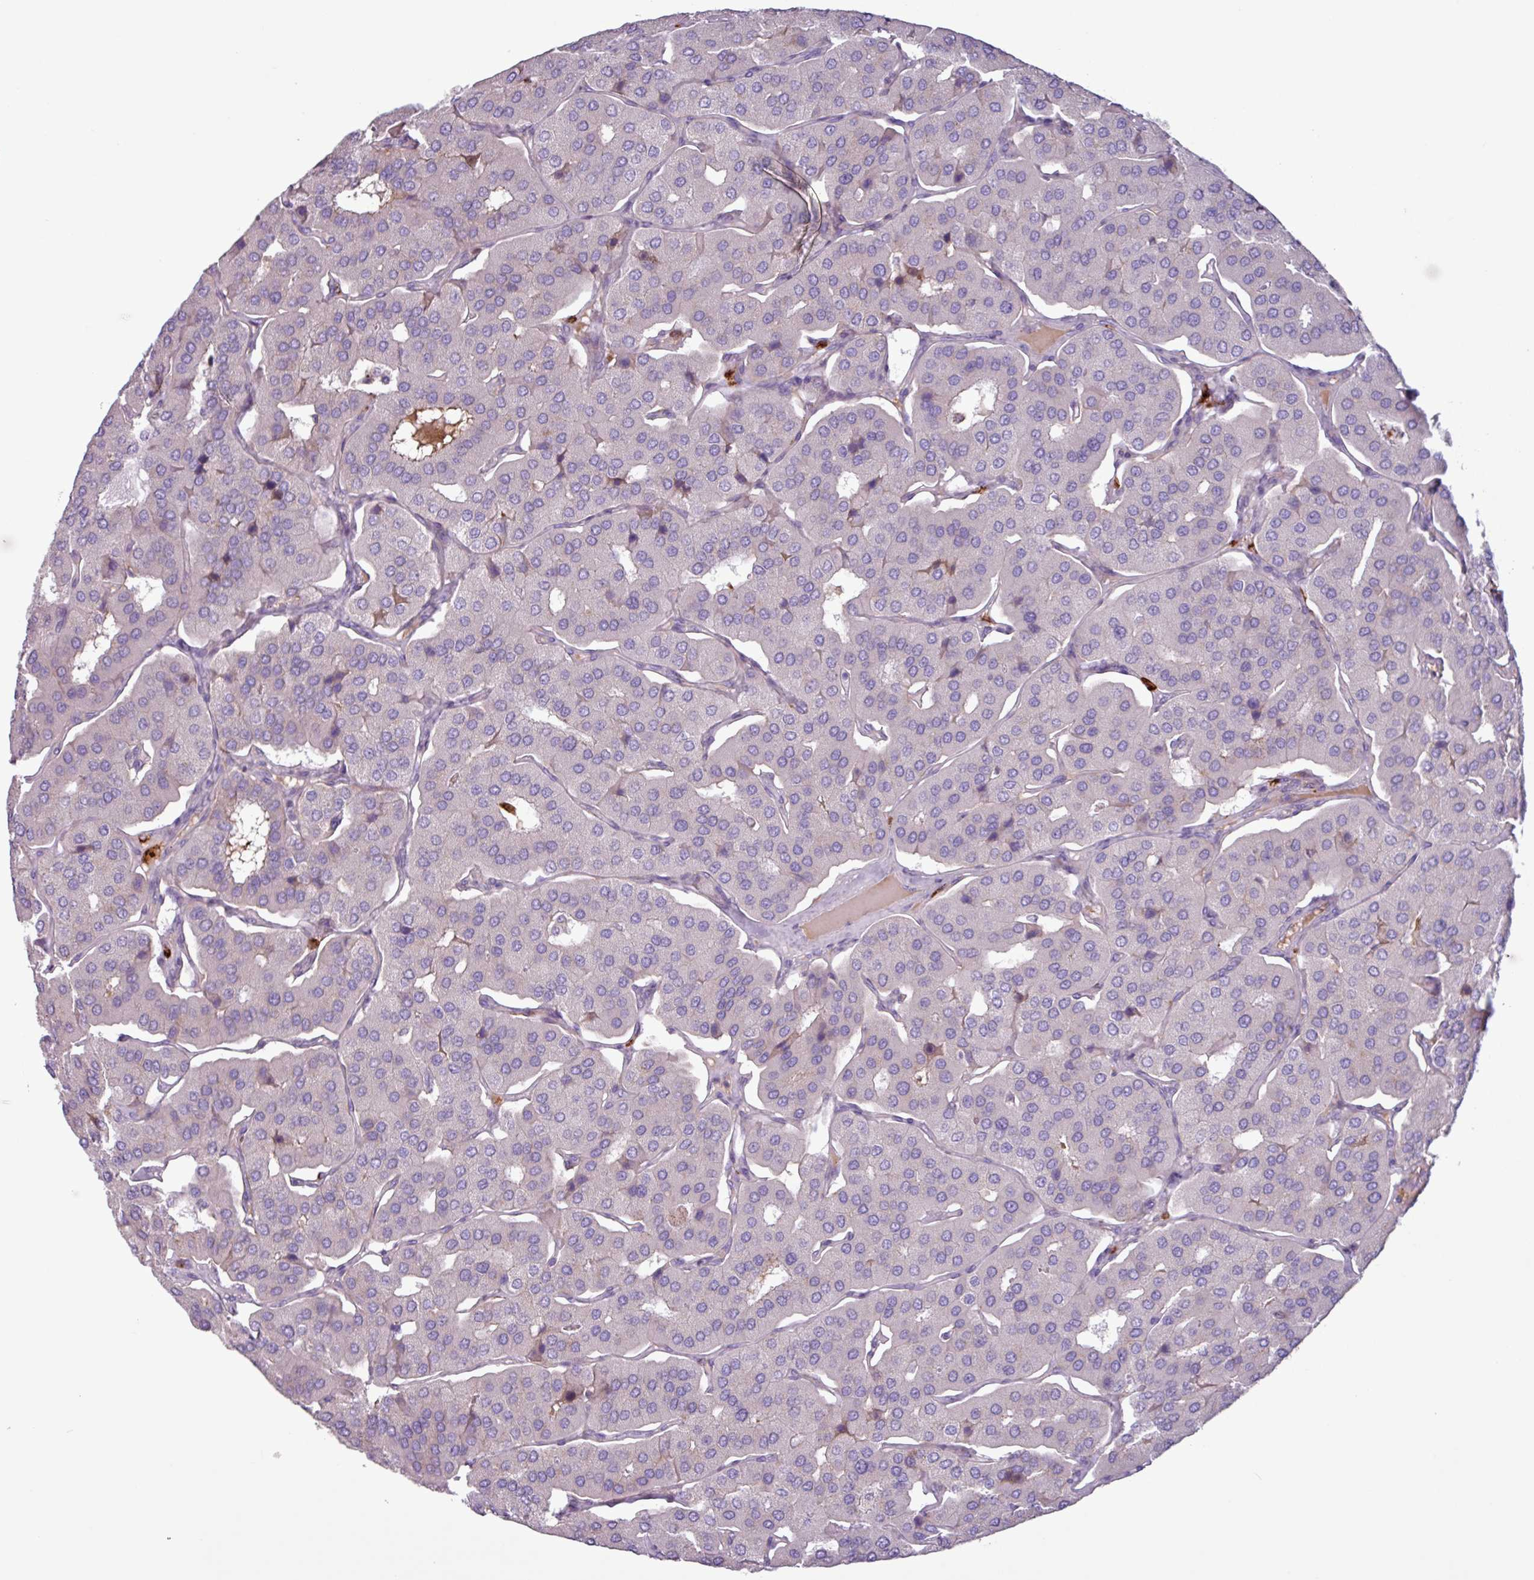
{"staining": {"intensity": "negative", "quantity": "none", "location": "none"}, "tissue": "parathyroid gland", "cell_type": "Glandular cells", "image_type": "normal", "snomed": [{"axis": "morphology", "description": "Normal tissue, NOS"}, {"axis": "morphology", "description": "Adenoma, NOS"}, {"axis": "topography", "description": "Parathyroid gland"}], "caption": "Unremarkable parathyroid gland was stained to show a protein in brown. There is no significant staining in glandular cells.", "gene": "C4A", "patient": {"sex": "female", "age": 86}}